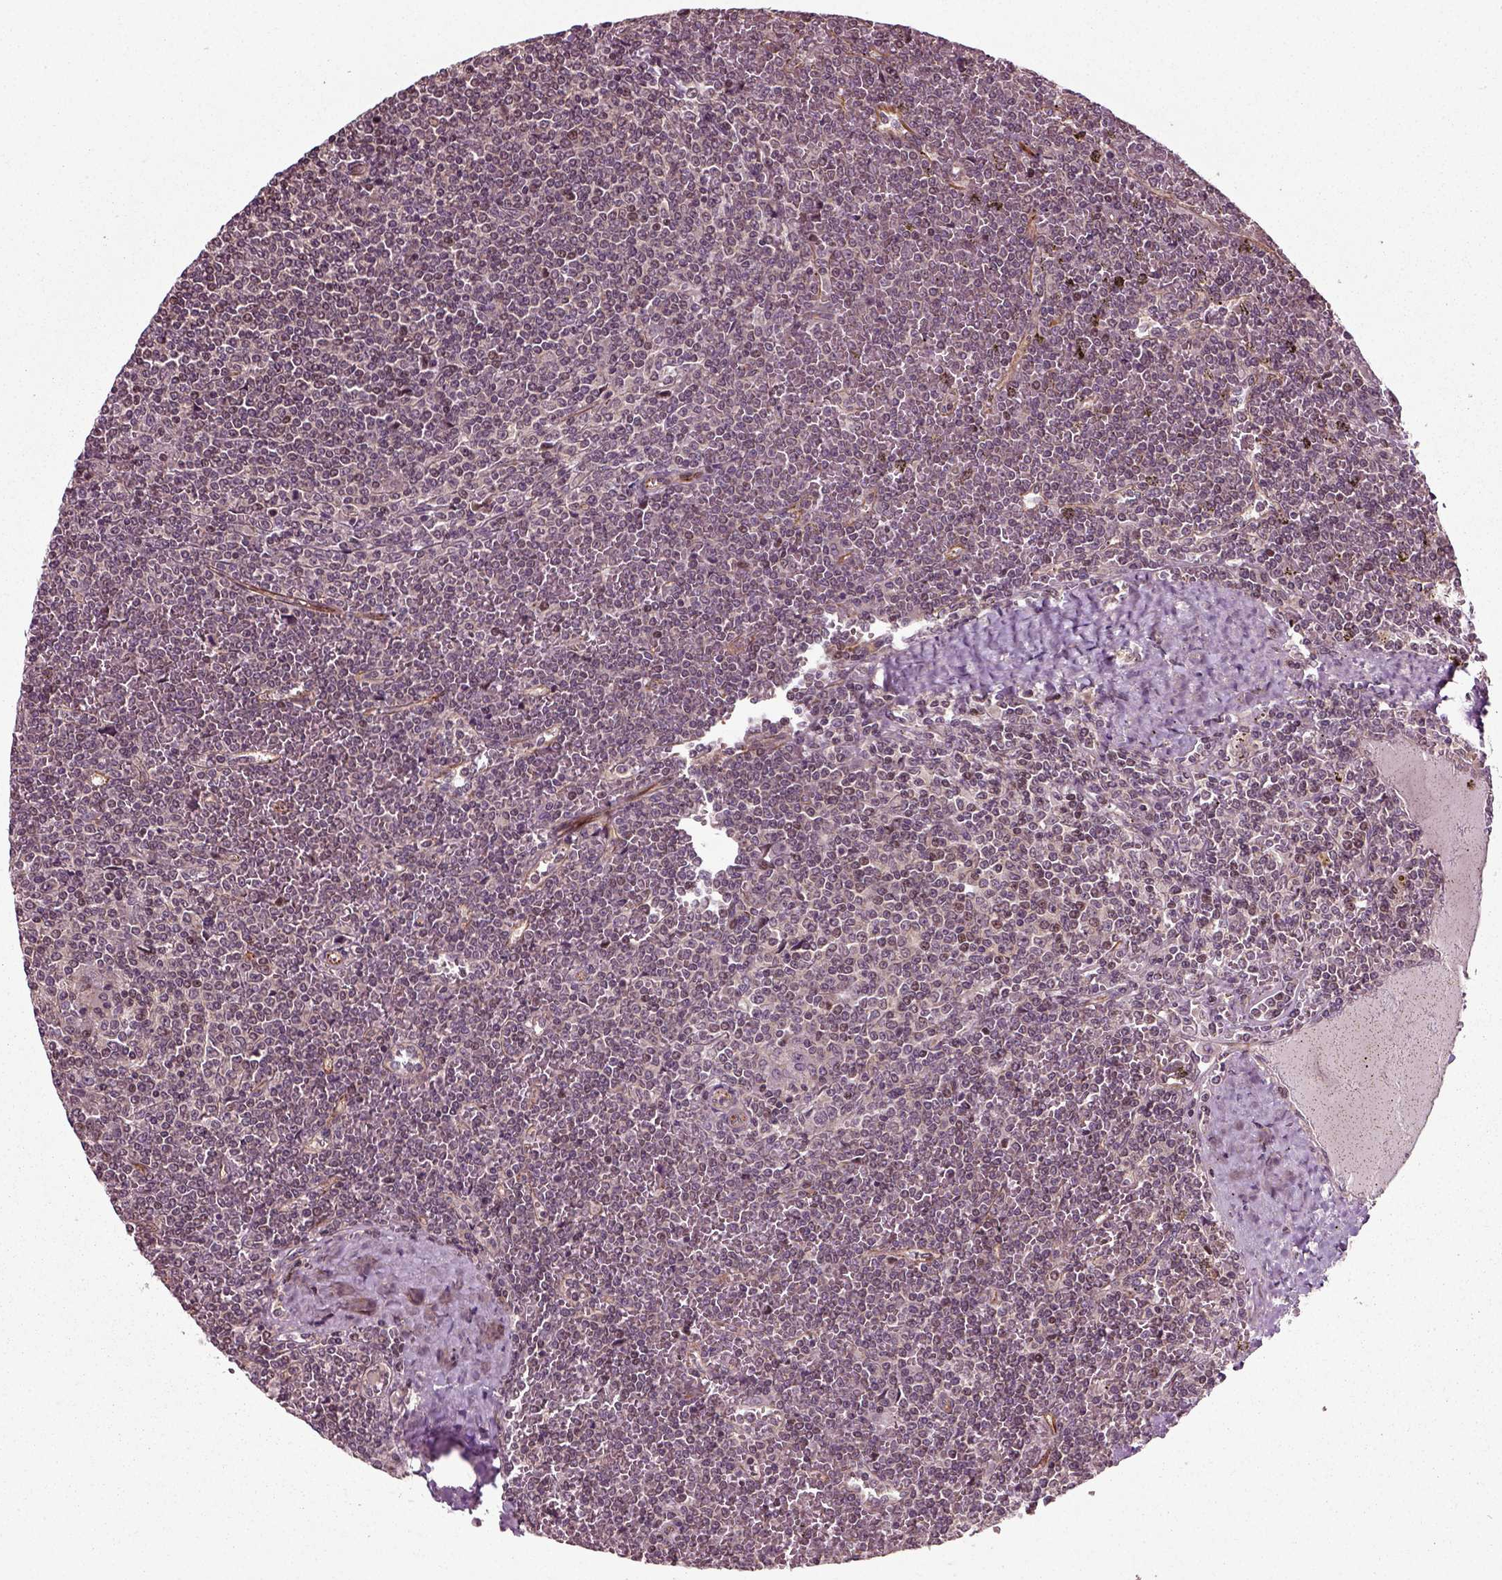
{"staining": {"intensity": "negative", "quantity": "none", "location": "none"}, "tissue": "lymphoma", "cell_type": "Tumor cells", "image_type": "cancer", "snomed": [{"axis": "morphology", "description": "Malignant lymphoma, non-Hodgkin's type, Low grade"}, {"axis": "topography", "description": "Spleen"}], "caption": "A photomicrograph of malignant lymphoma, non-Hodgkin's type (low-grade) stained for a protein exhibits no brown staining in tumor cells.", "gene": "PLCD3", "patient": {"sex": "female", "age": 19}}